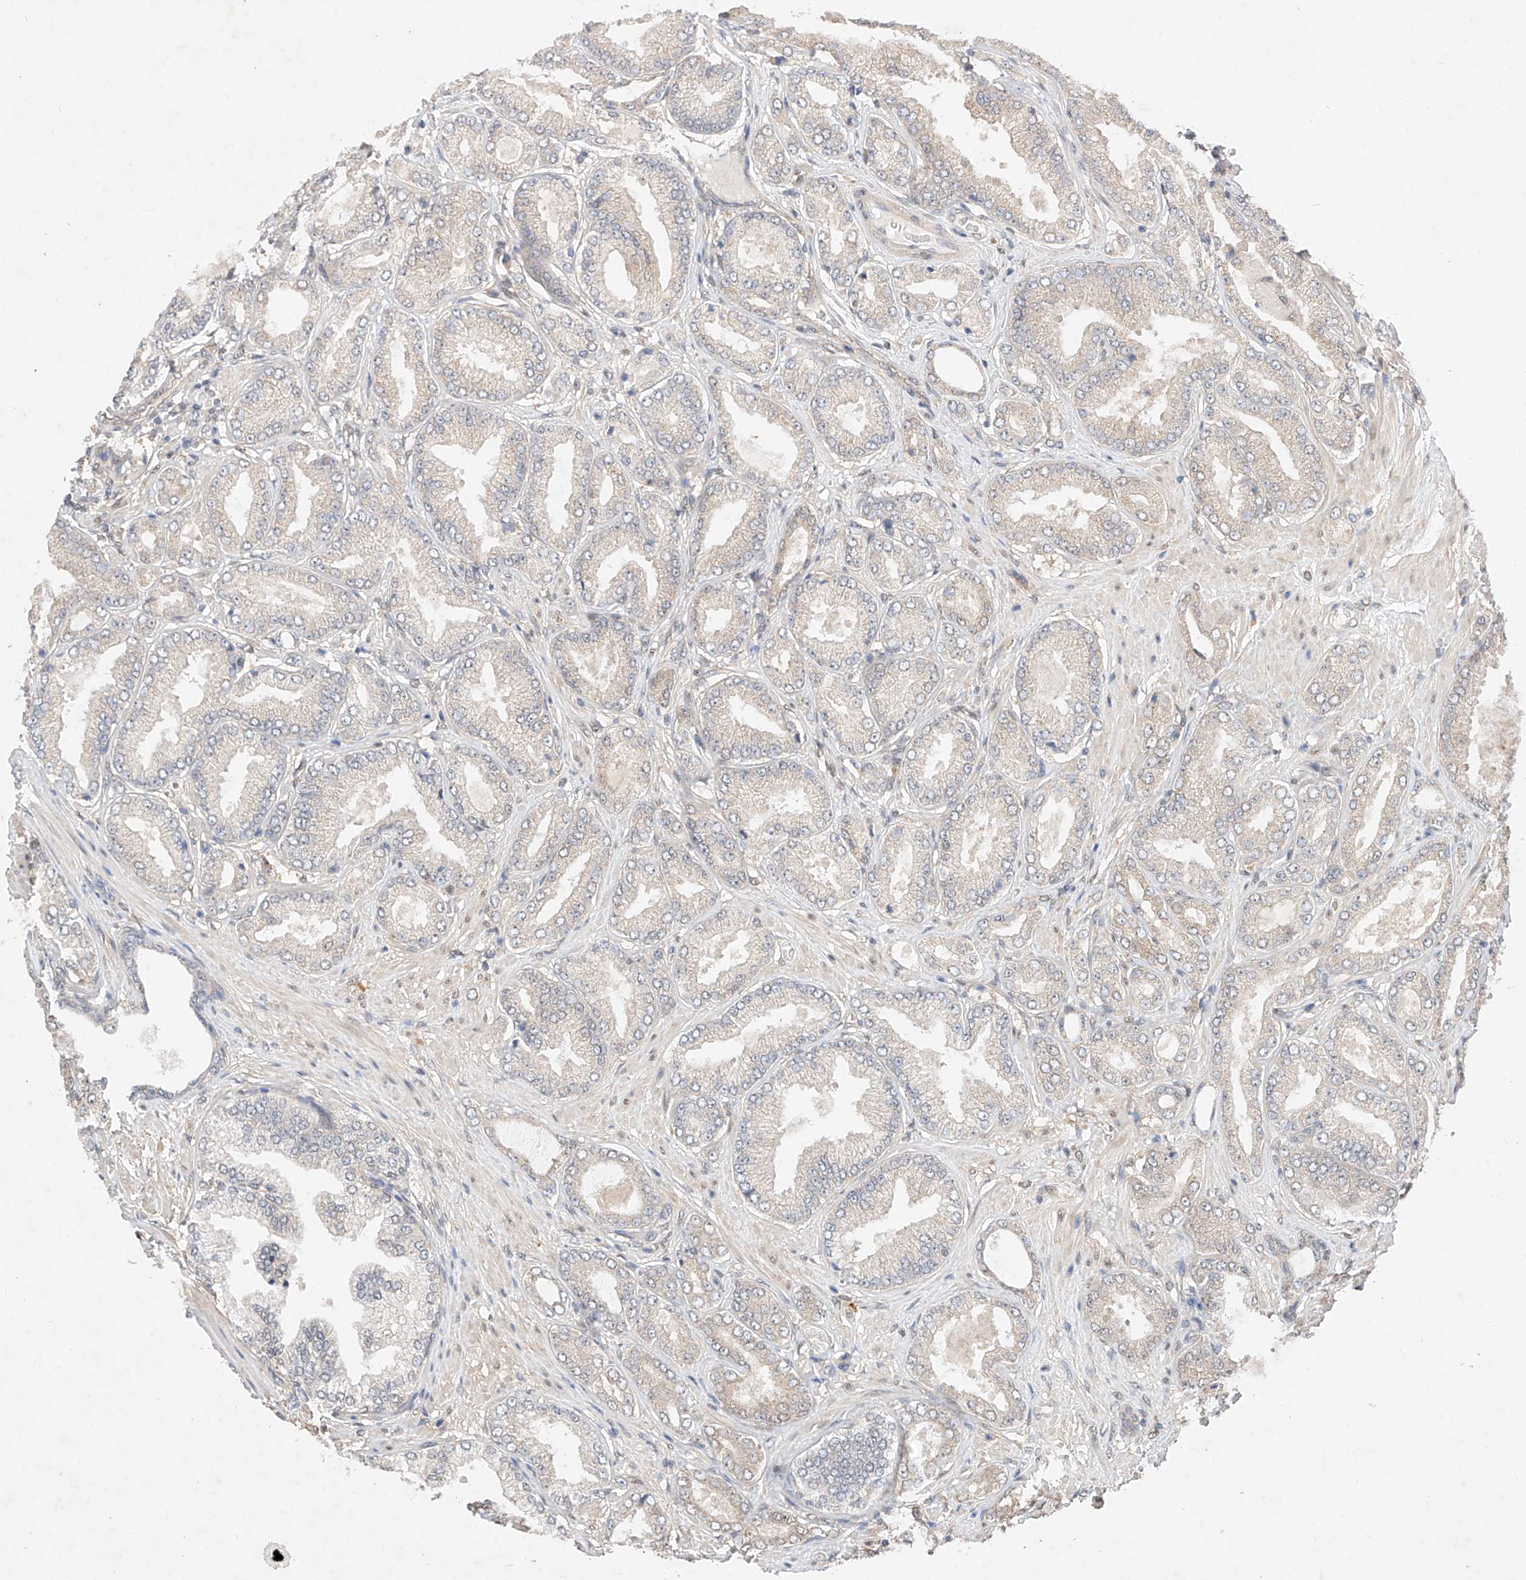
{"staining": {"intensity": "negative", "quantity": "none", "location": "none"}, "tissue": "prostate cancer", "cell_type": "Tumor cells", "image_type": "cancer", "snomed": [{"axis": "morphology", "description": "Adenocarcinoma, Low grade"}, {"axis": "topography", "description": "Prostate"}], "caption": "Human prostate low-grade adenocarcinoma stained for a protein using immunohistochemistry (IHC) exhibits no positivity in tumor cells.", "gene": "ZSCAN4", "patient": {"sex": "male", "age": 63}}